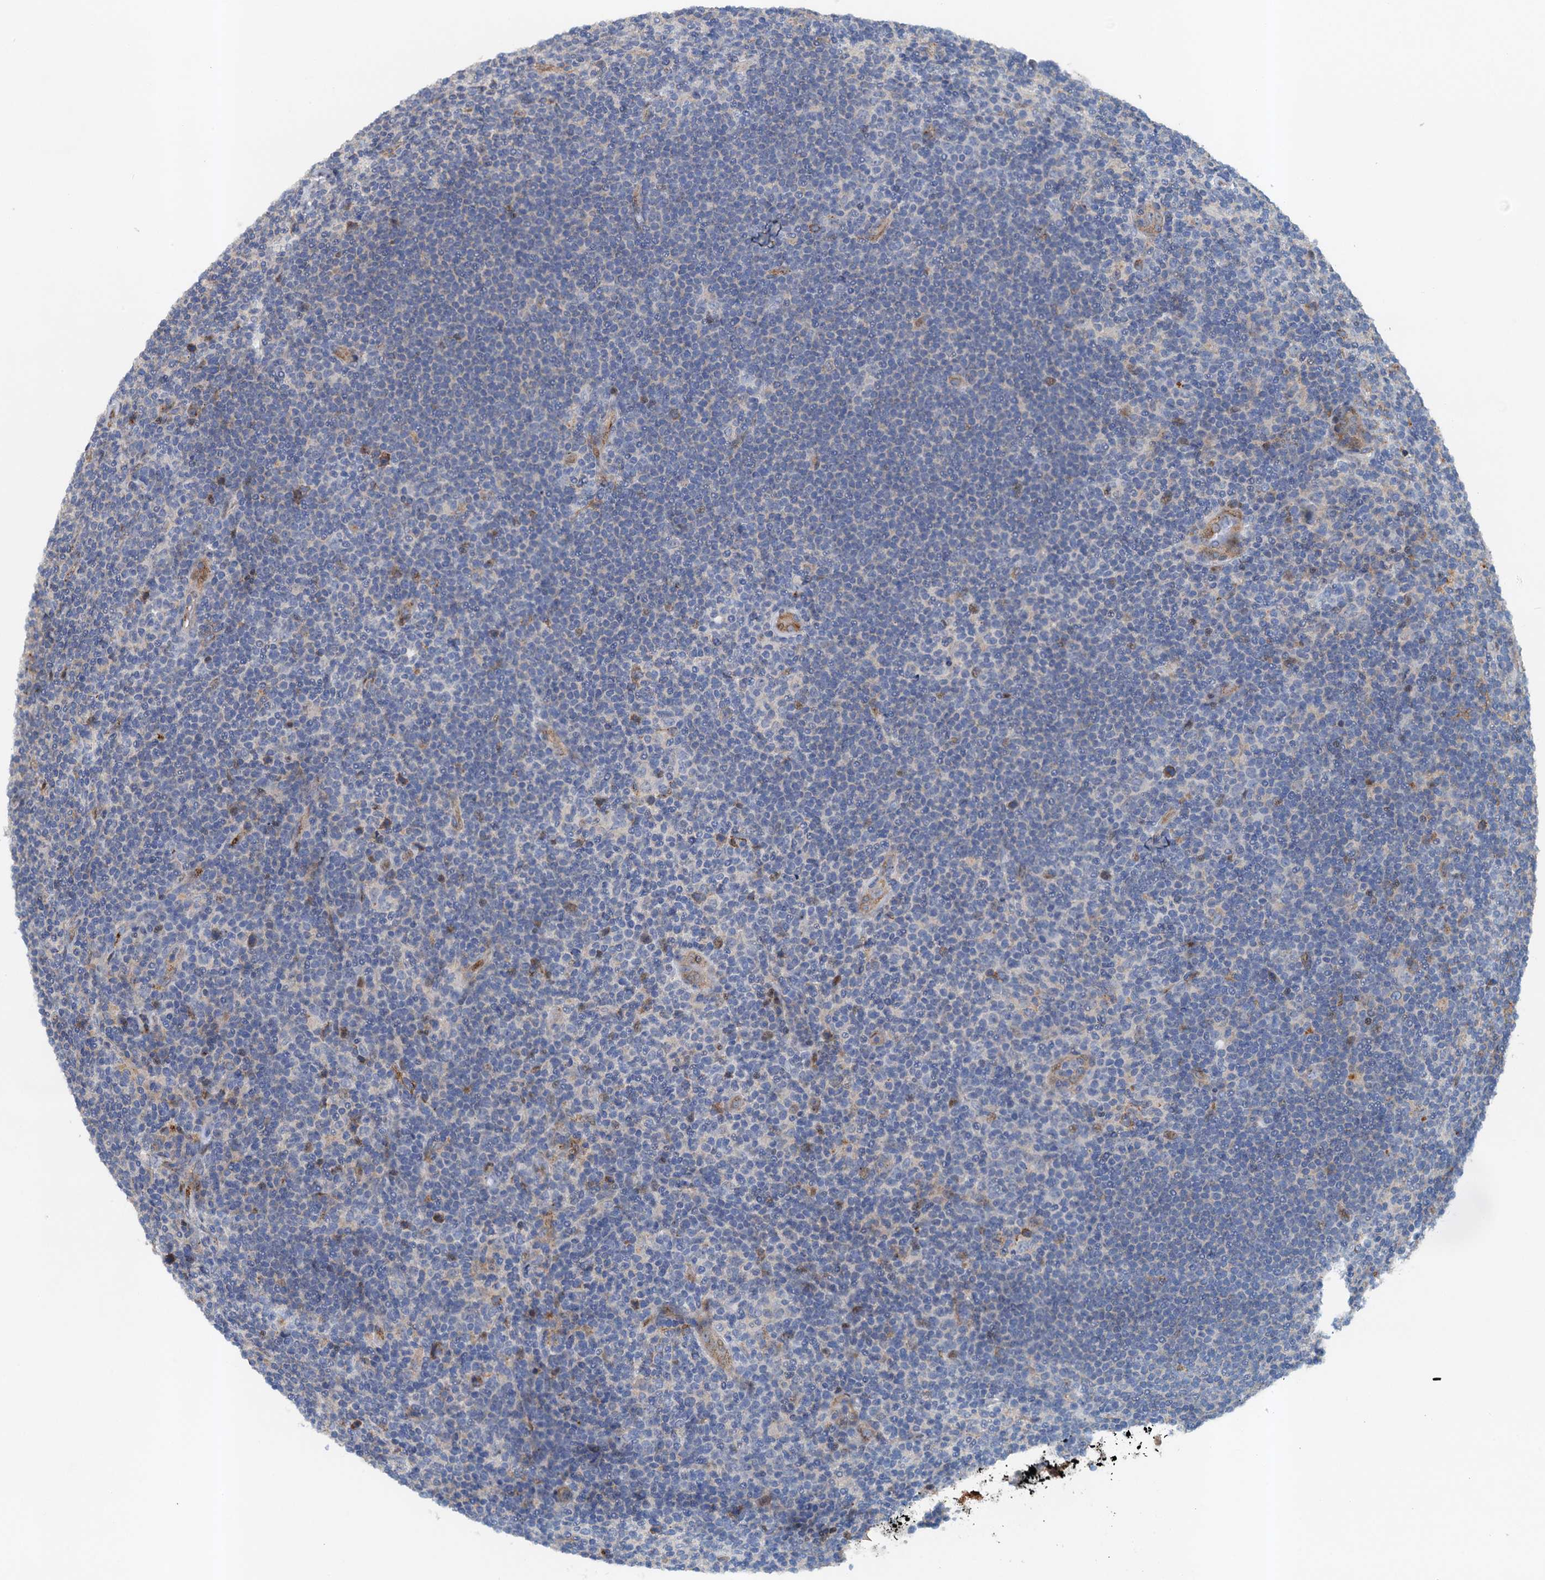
{"staining": {"intensity": "negative", "quantity": "none", "location": "none"}, "tissue": "lymphoma", "cell_type": "Tumor cells", "image_type": "cancer", "snomed": [{"axis": "morphology", "description": "Hodgkin's disease, NOS"}, {"axis": "topography", "description": "Lymph node"}], "caption": "A high-resolution photomicrograph shows immunohistochemistry (IHC) staining of lymphoma, which demonstrates no significant expression in tumor cells.", "gene": "NBEA", "patient": {"sex": "female", "age": 57}}